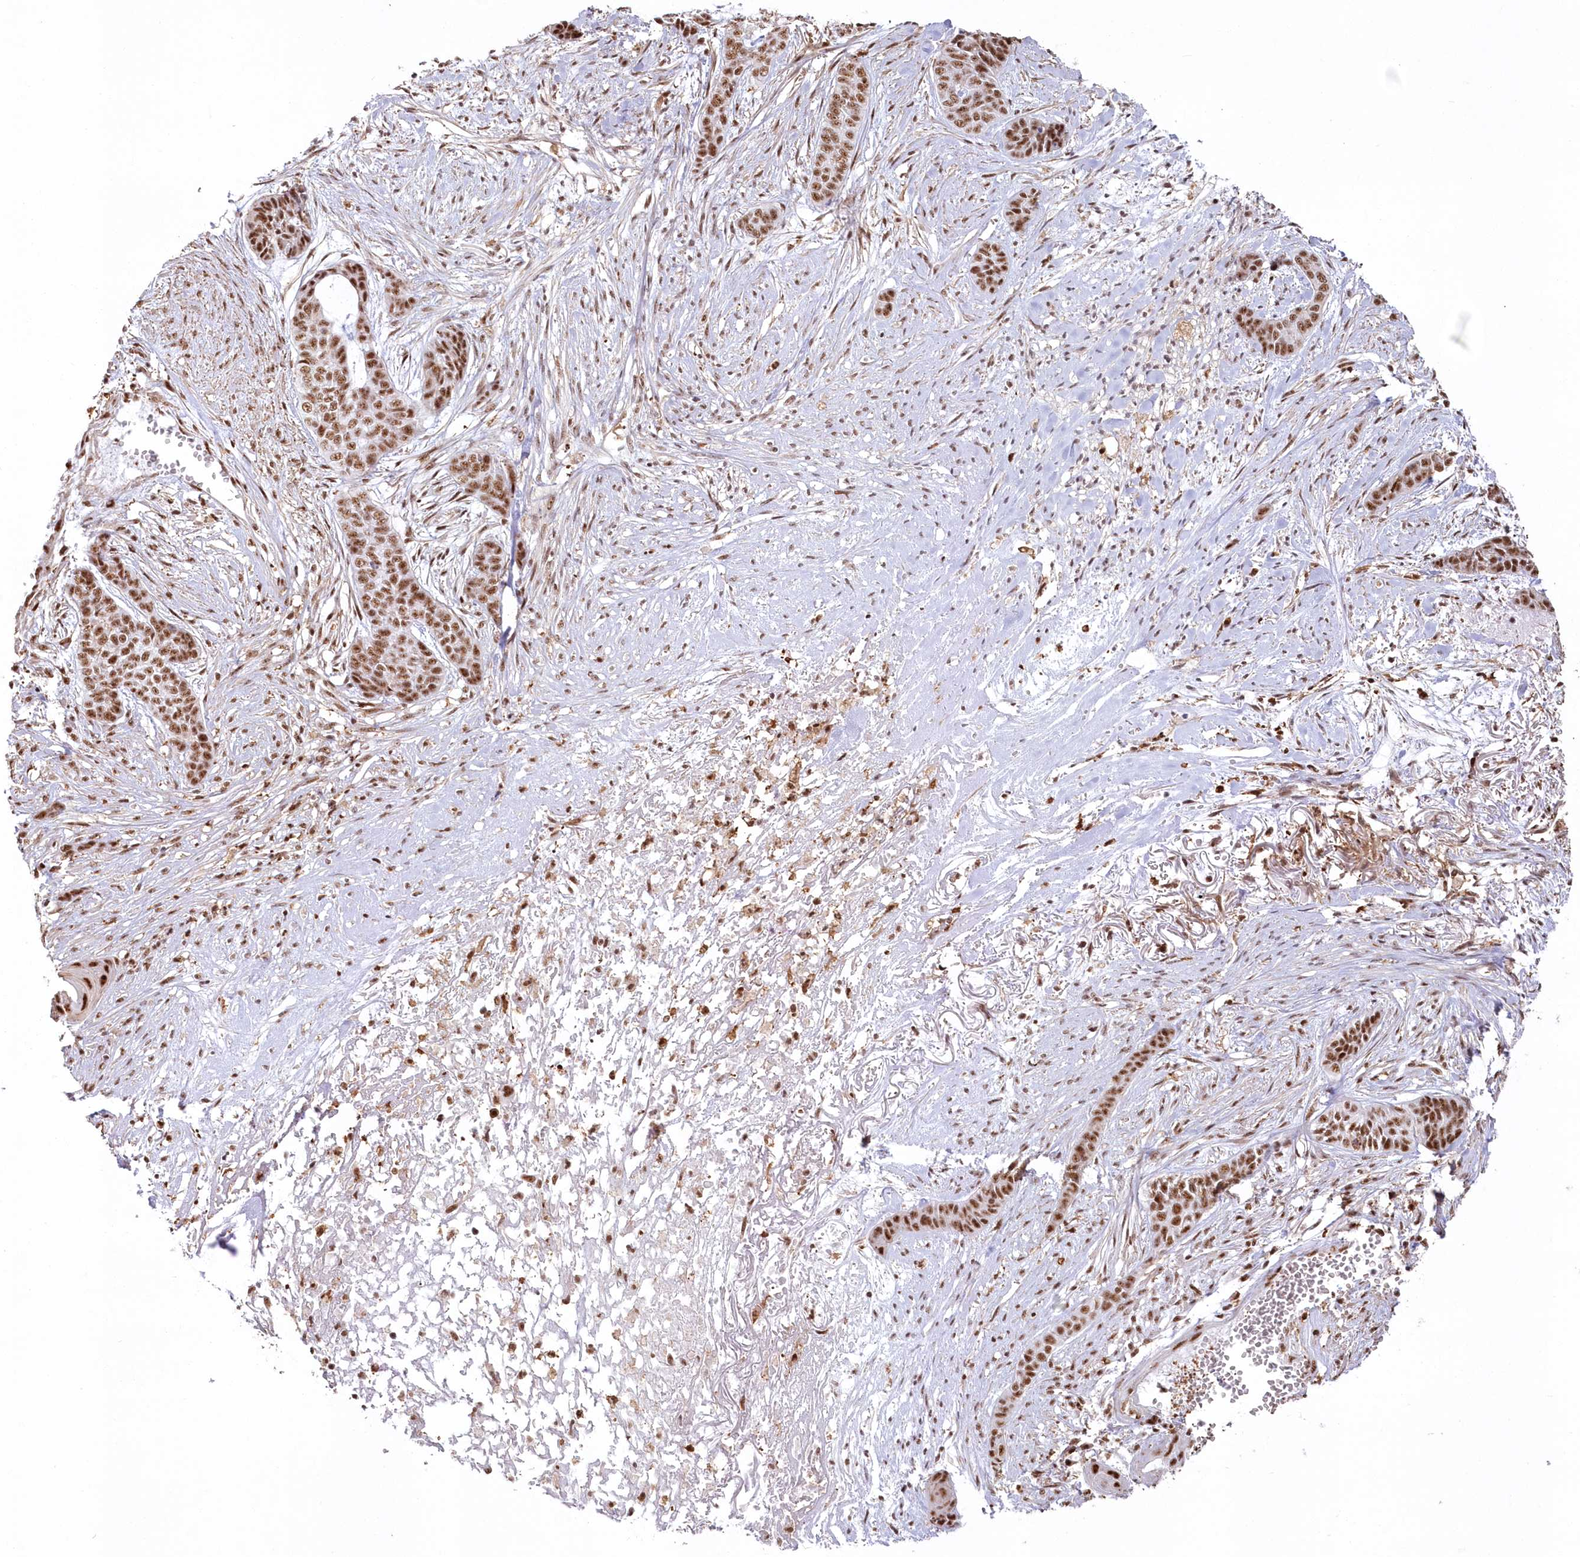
{"staining": {"intensity": "moderate", "quantity": ">75%", "location": "nuclear"}, "tissue": "skin cancer", "cell_type": "Tumor cells", "image_type": "cancer", "snomed": [{"axis": "morphology", "description": "Basal cell carcinoma"}, {"axis": "topography", "description": "Skin"}], "caption": "IHC of human basal cell carcinoma (skin) shows medium levels of moderate nuclear expression in about >75% of tumor cells. The staining is performed using DAB brown chromogen to label protein expression. The nuclei are counter-stained blue using hematoxylin.", "gene": "DDX46", "patient": {"sex": "female", "age": 64}}